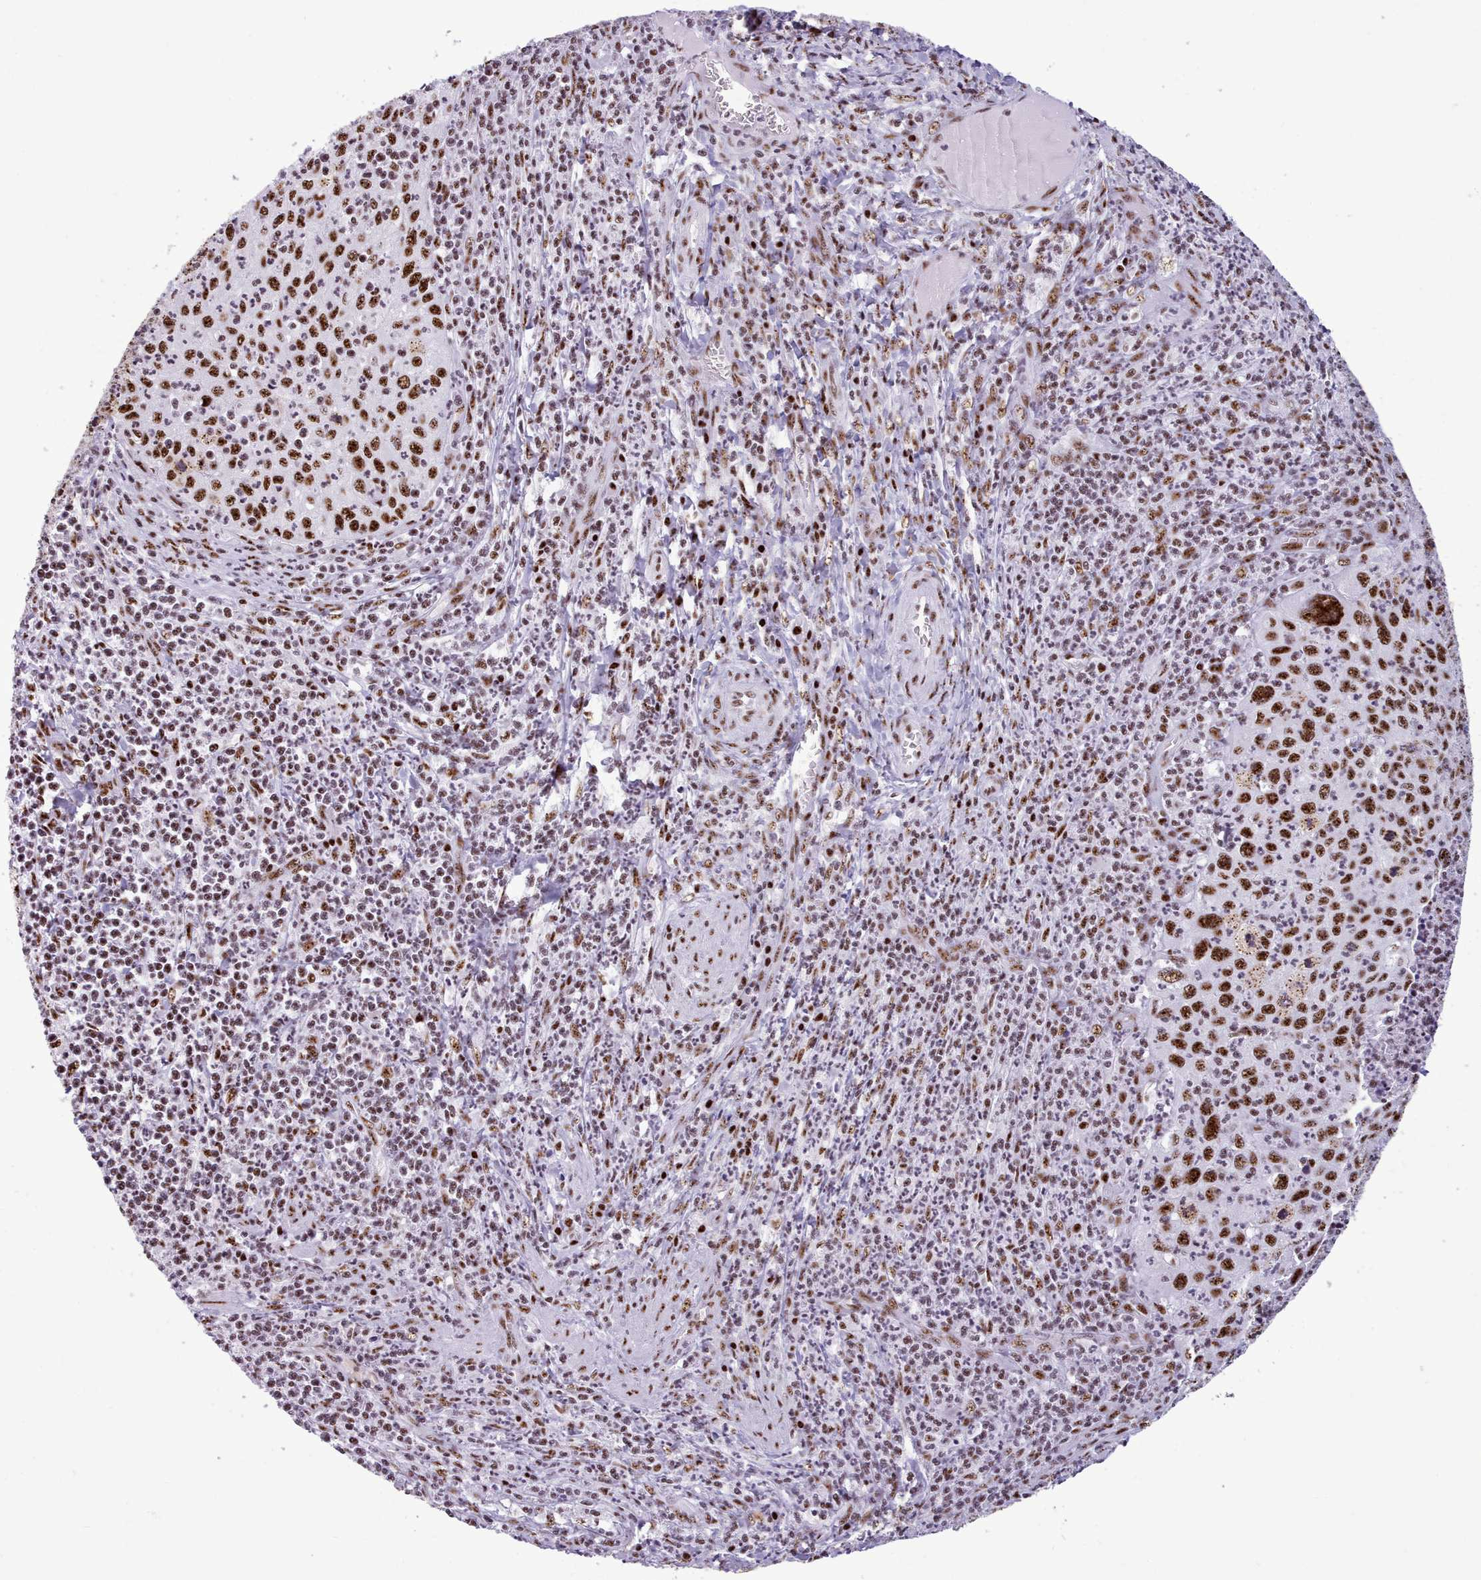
{"staining": {"intensity": "strong", "quantity": ">75%", "location": "nuclear"}, "tissue": "cervical cancer", "cell_type": "Tumor cells", "image_type": "cancer", "snomed": [{"axis": "morphology", "description": "Squamous cell carcinoma, NOS"}, {"axis": "topography", "description": "Cervix"}], "caption": "A brown stain highlights strong nuclear positivity of a protein in cervical cancer (squamous cell carcinoma) tumor cells.", "gene": "TMEM35B", "patient": {"sex": "female", "age": 30}}